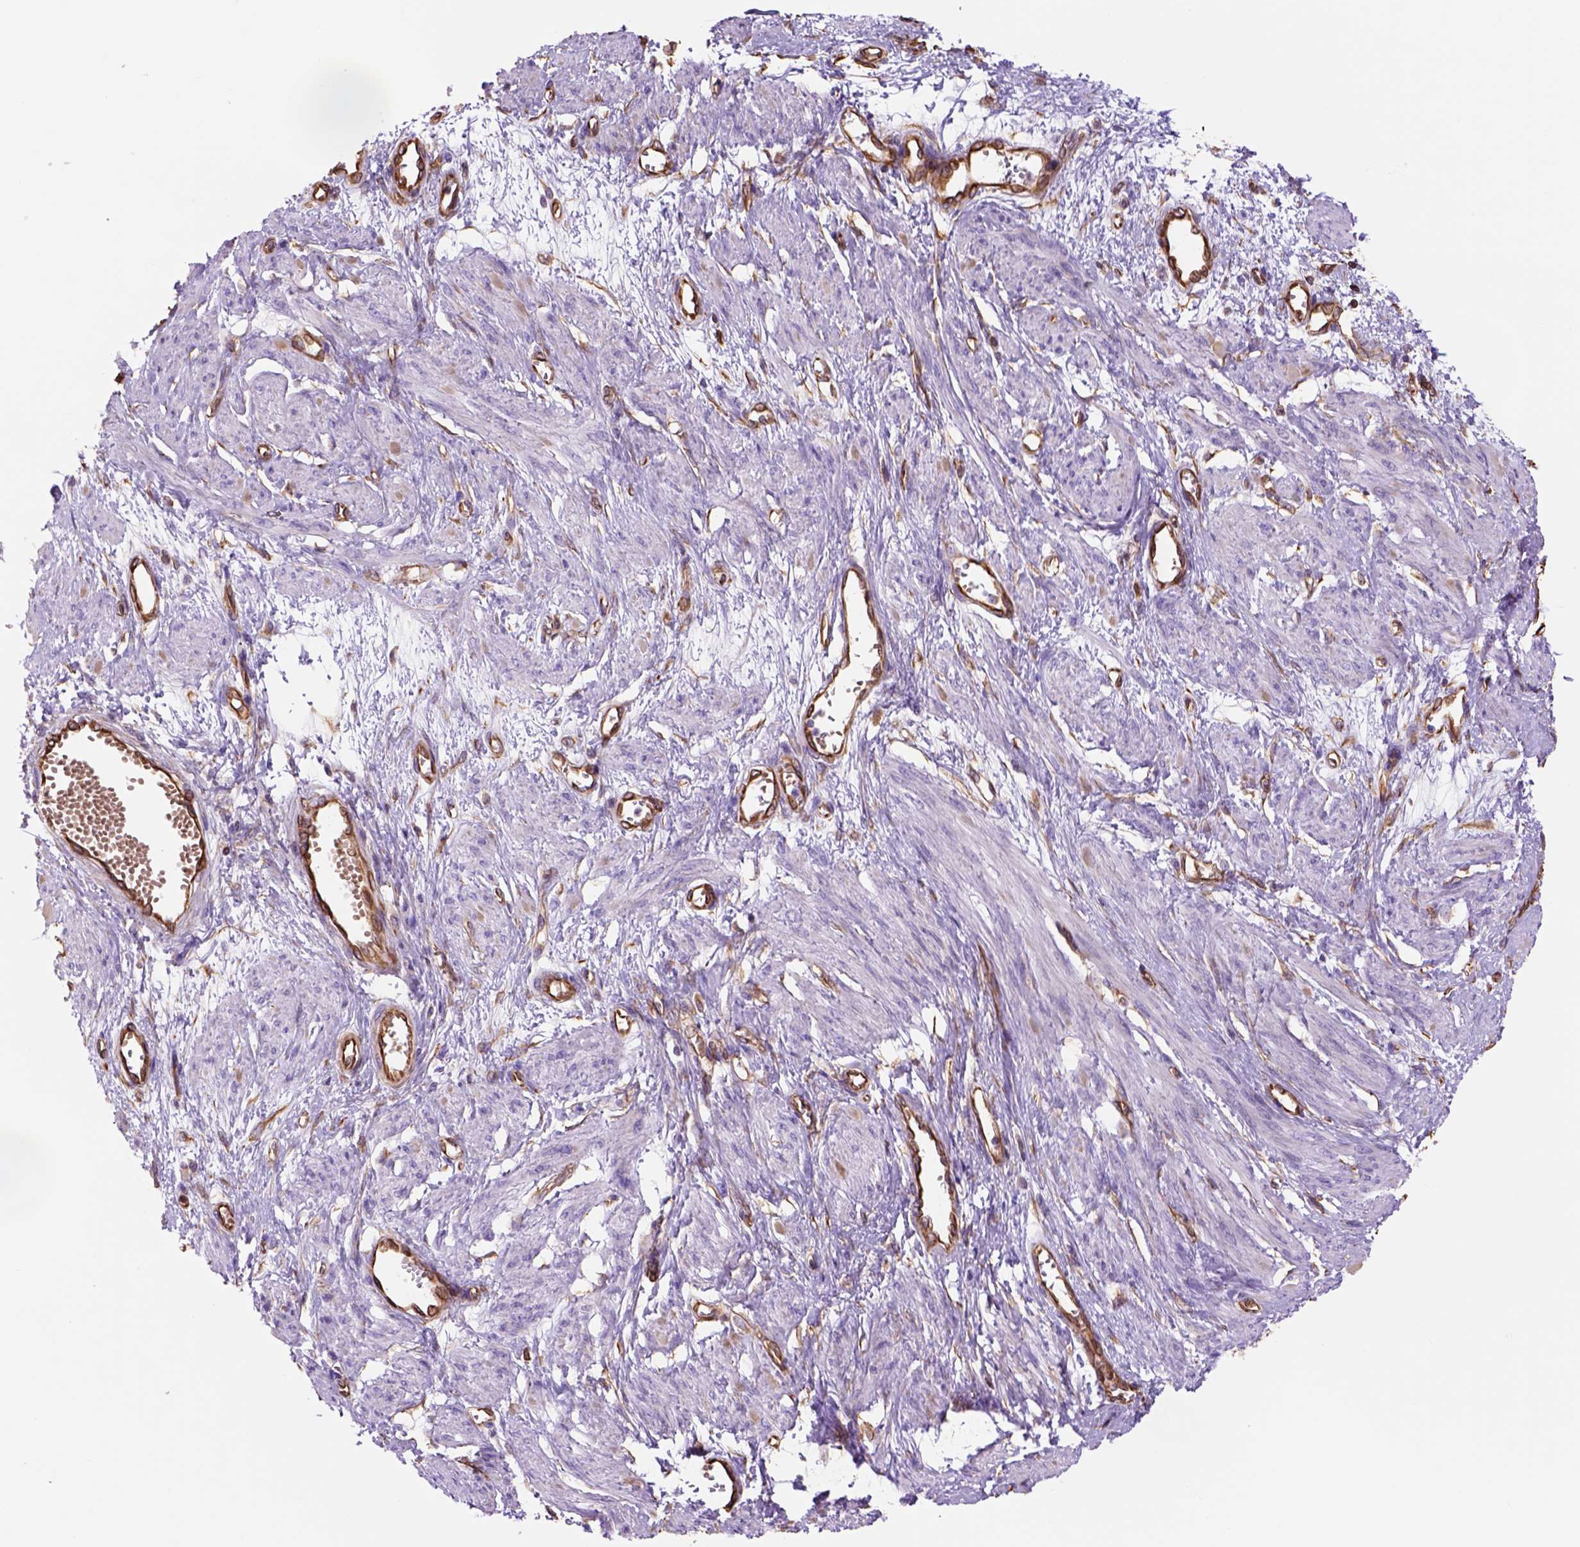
{"staining": {"intensity": "negative", "quantity": "none", "location": "none"}, "tissue": "smooth muscle", "cell_type": "Smooth muscle cells", "image_type": "normal", "snomed": [{"axis": "morphology", "description": "Normal tissue, NOS"}, {"axis": "topography", "description": "Smooth muscle"}, {"axis": "topography", "description": "Uterus"}], "caption": "Immunohistochemistry (IHC) image of unremarkable human smooth muscle stained for a protein (brown), which displays no expression in smooth muscle cells. Brightfield microscopy of IHC stained with DAB (3,3'-diaminobenzidine) (brown) and hematoxylin (blue), captured at high magnification.", "gene": "ZZZ3", "patient": {"sex": "female", "age": 39}}